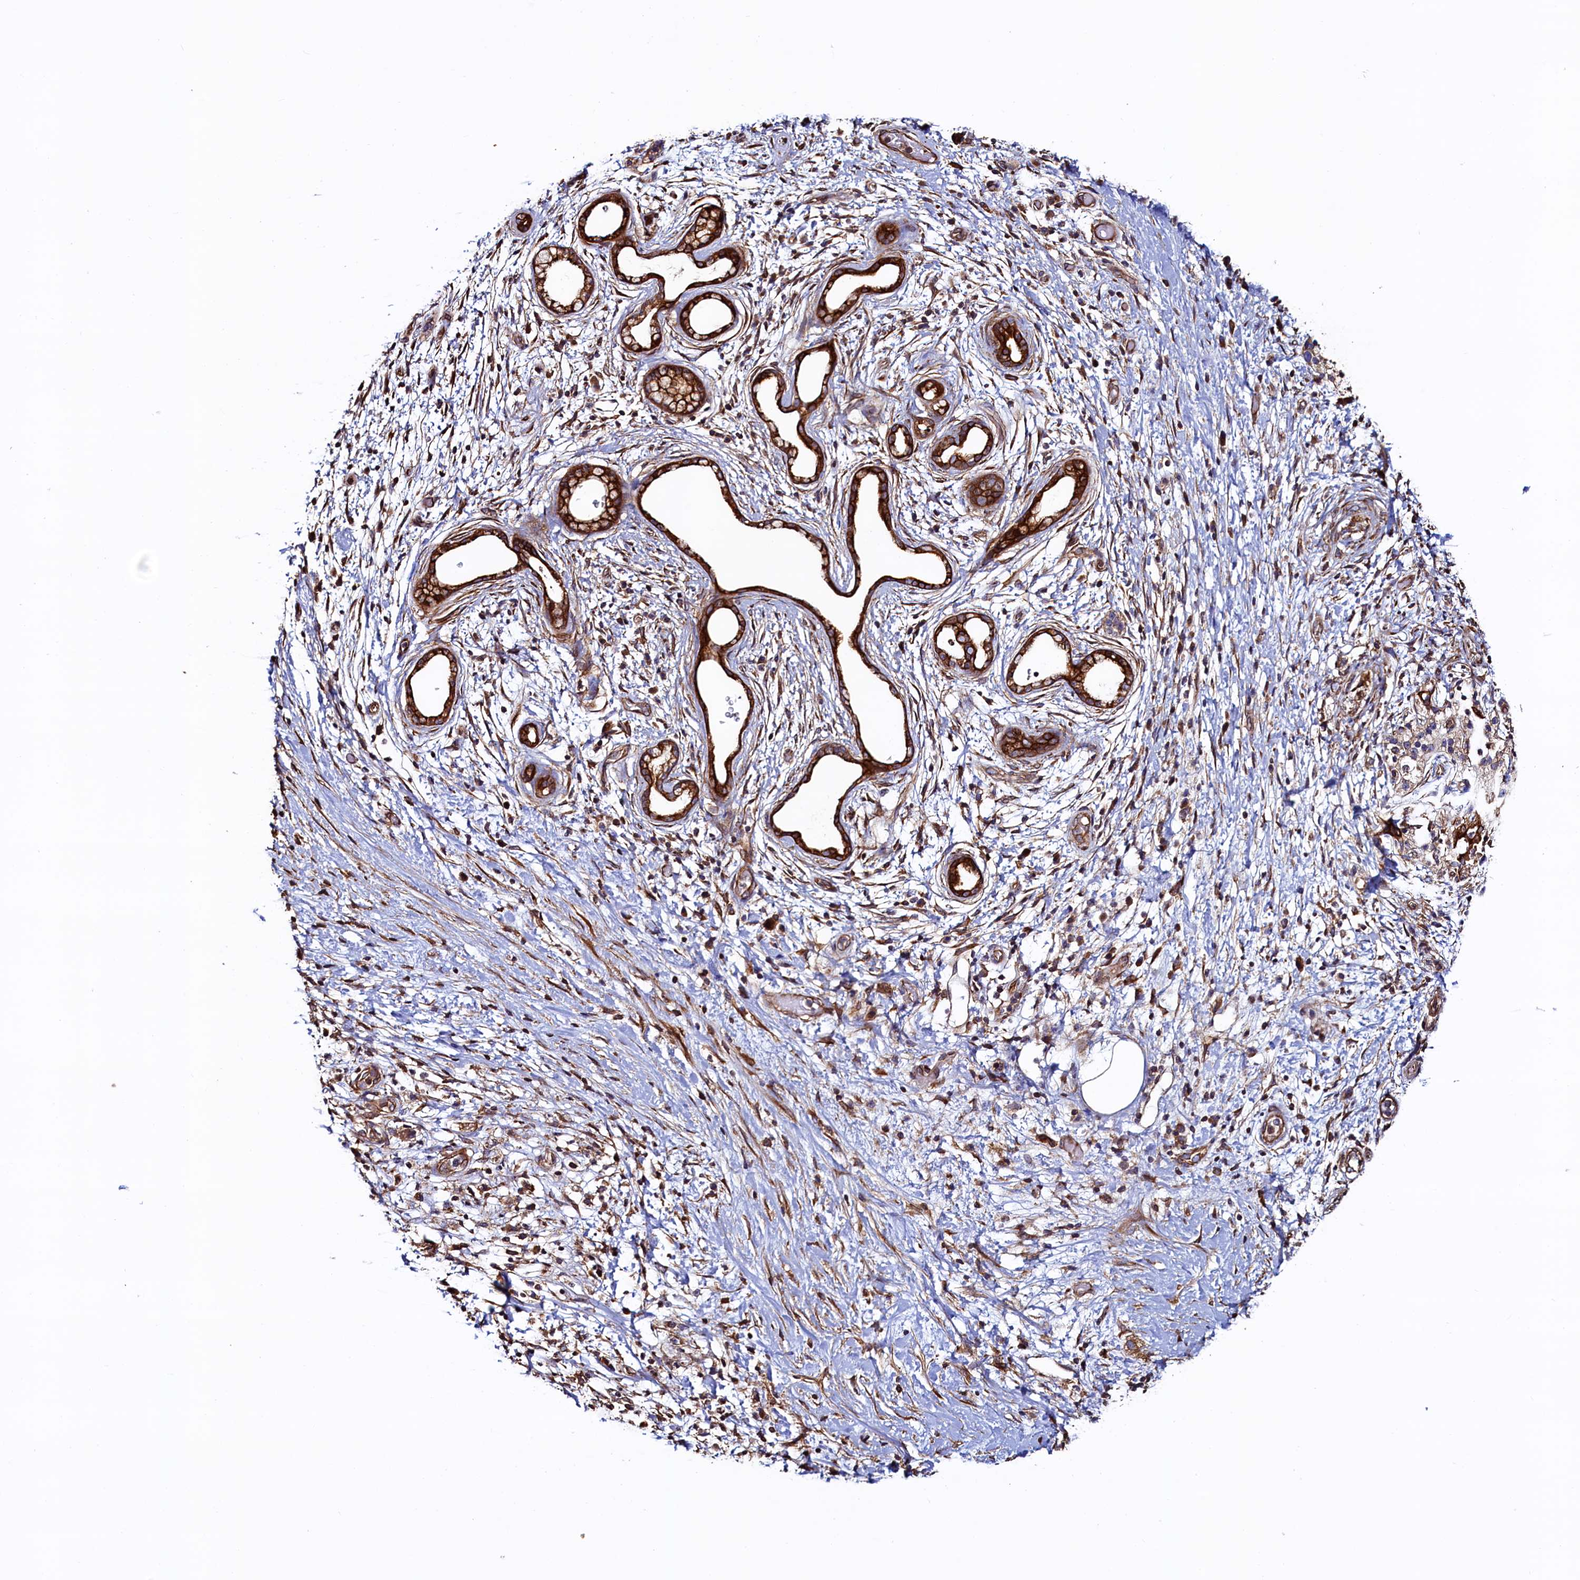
{"staining": {"intensity": "strong", "quantity": ">75%", "location": "cytoplasmic/membranous"}, "tissue": "pancreatic cancer", "cell_type": "Tumor cells", "image_type": "cancer", "snomed": [{"axis": "morphology", "description": "Adenocarcinoma, NOS"}, {"axis": "topography", "description": "Pancreas"}], "caption": "Tumor cells reveal high levels of strong cytoplasmic/membranous positivity in about >75% of cells in human pancreatic cancer. The staining was performed using DAB, with brown indicating positive protein expression. Nuclei are stained blue with hematoxylin.", "gene": "ATXN2L", "patient": {"sex": "female", "age": 73}}